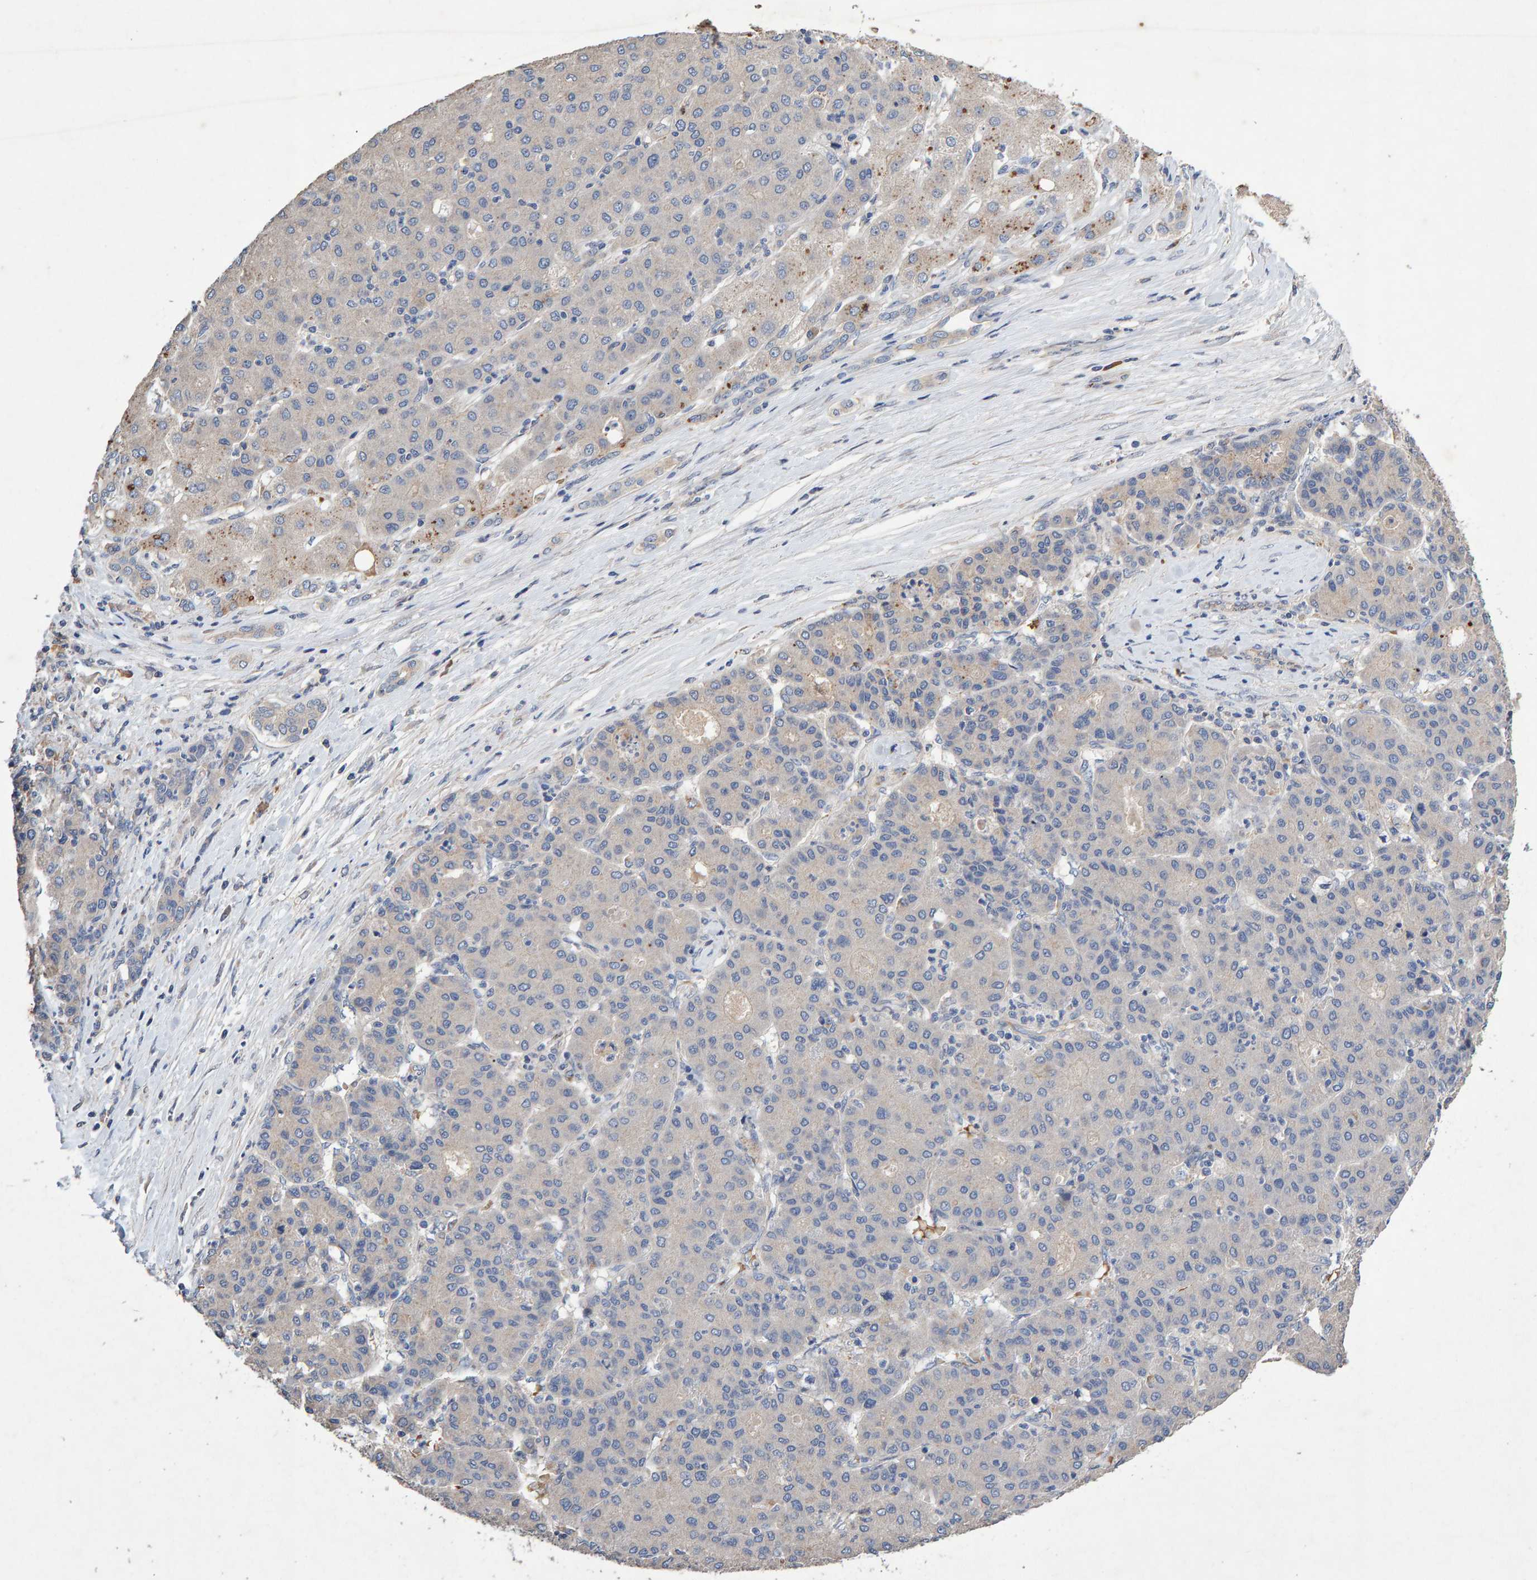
{"staining": {"intensity": "negative", "quantity": "none", "location": "none"}, "tissue": "liver cancer", "cell_type": "Tumor cells", "image_type": "cancer", "snomed": [{"axis": "morphology", "description": "Carcinoma, Hepatocellular, NOS"}, {"axis": "topography", "description": "Liver"}], "caption": "IHC photomicrograph of liver hepatocellular carcinoma stained for a protein (brown), which shows no expression in tumor cells.", "gene": "EFR3A", "patient": {"sex": "male", "age": 65}}